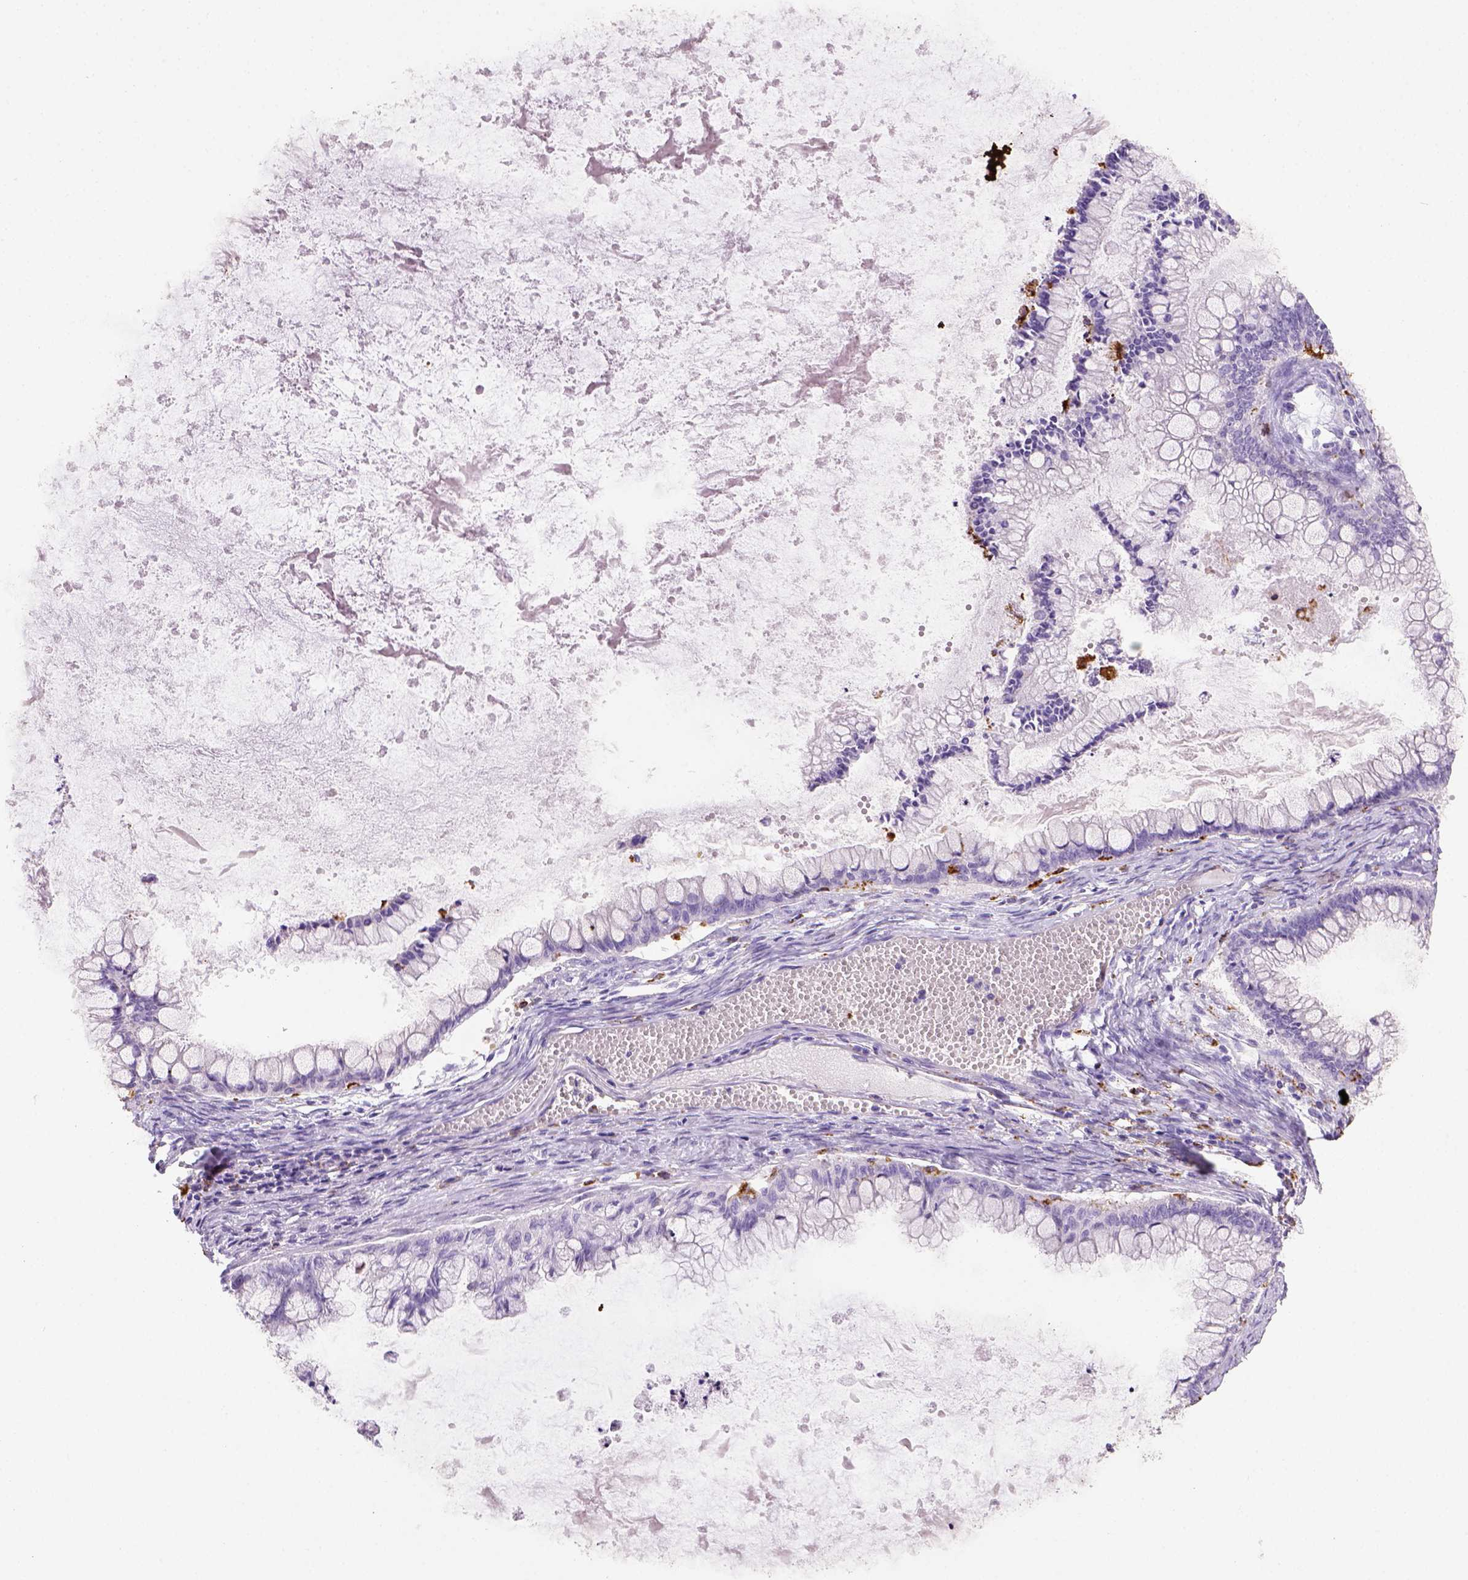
{"staining": {"intensity": "negative", "quantity": "none", "location": "none"}, "tissue": "ovarian cancer", "cell_type": "Tumor cells", "image_type": "cancer", "snomed": [{"axis": "morphology", "description": "Cystadenocarcinoma, mucinous, NOS"}, {"axis": "topography", "description": "Ovary"}], "caption": "Protein analysis of ovarian cancer (mucinous cystadenocarcinoma) demonstrates no significant positivity in tumor cells.", "gene": "CD68", "patient": {"sex": "female", "age": 67}}